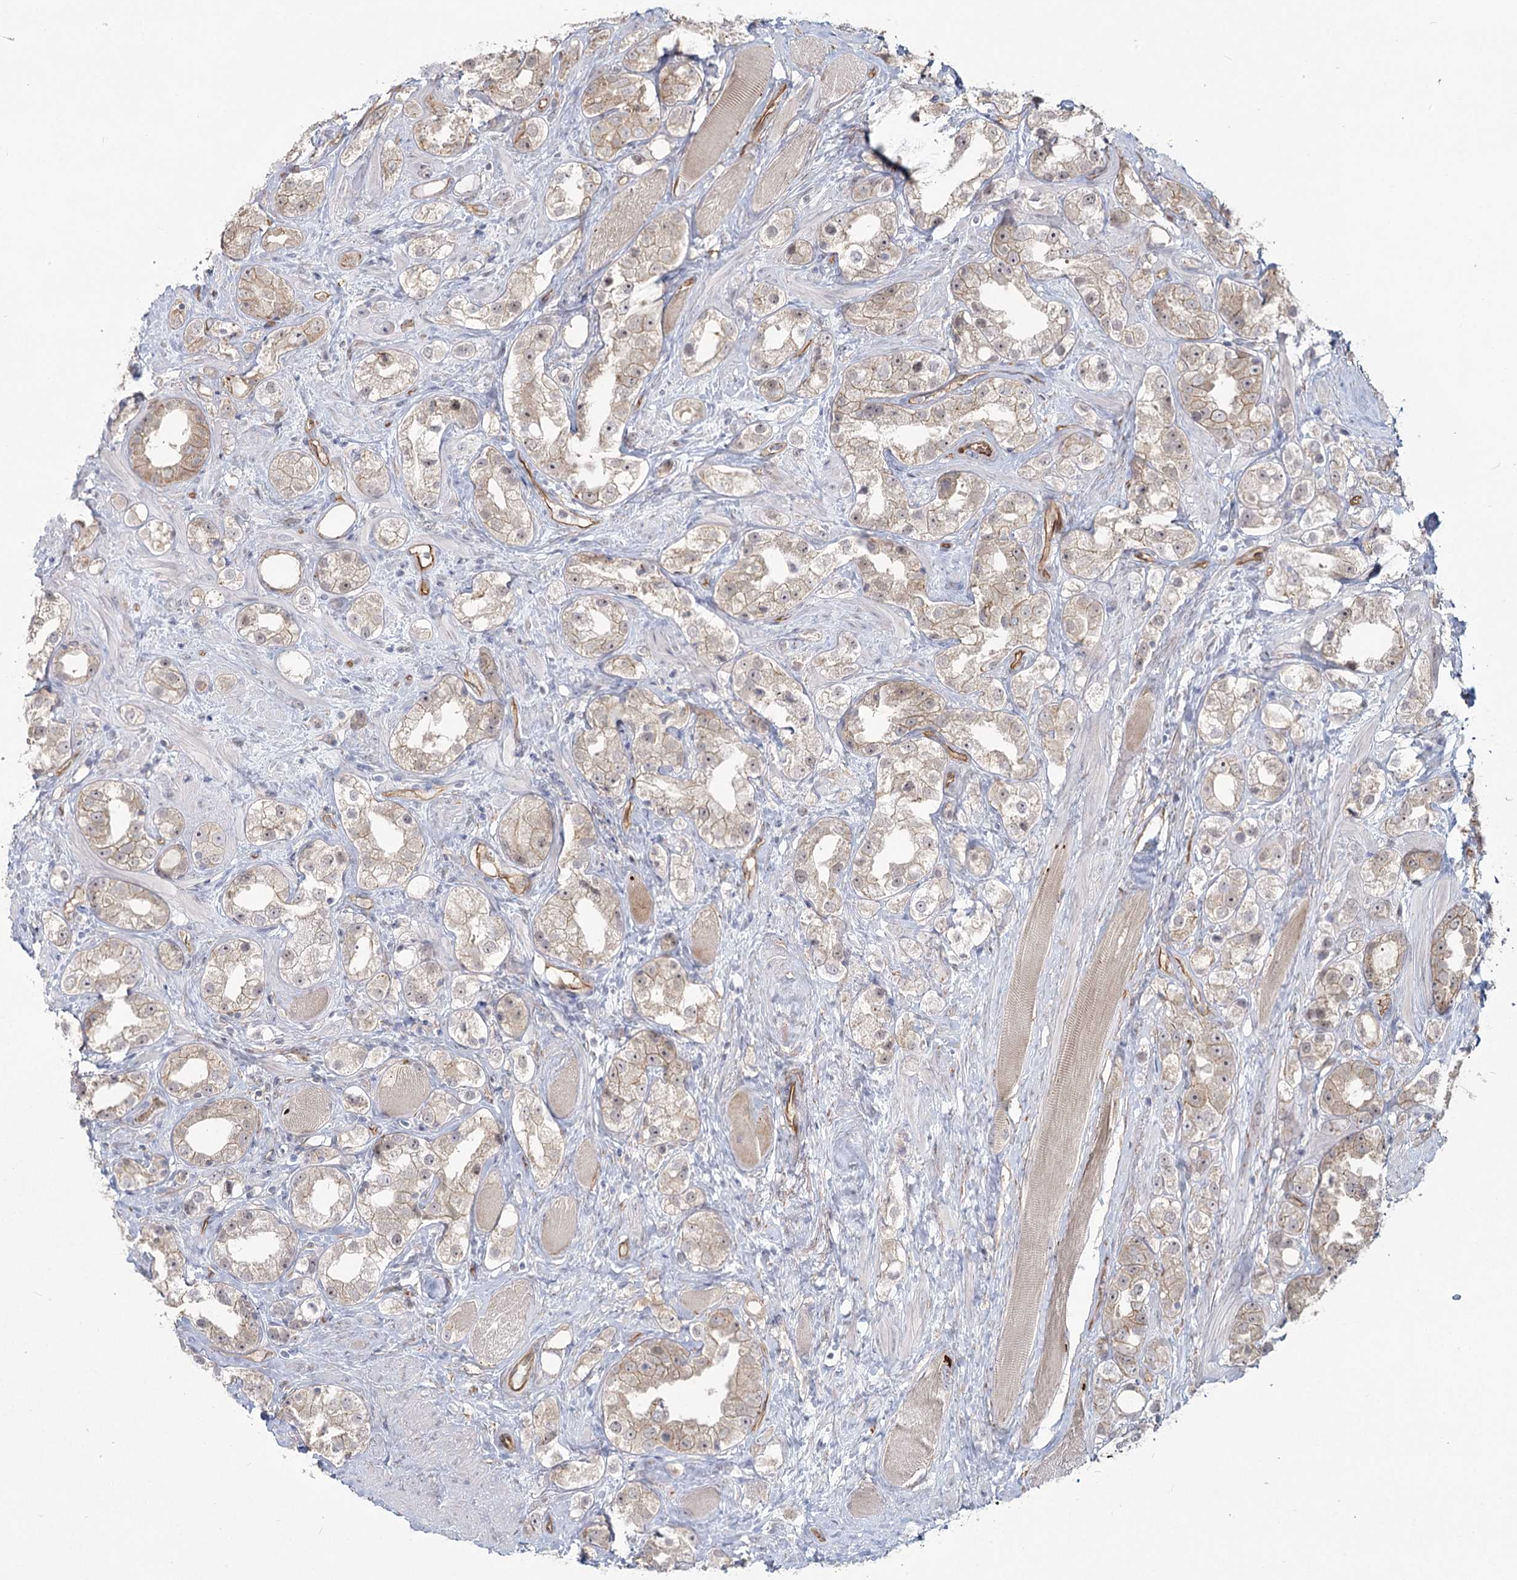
{"staining": {"intensity": "weak", "quantity": ">75%", "location": "cytoplasmic/membranous"}, "tissue": "prostate cancer", "cell_type": "Tumor cells", "image_type": "cancer", "snomed": [{"axis": "morphology", "description": "Adenocarcinoma, NOS"}, {"axis": "topography", "description": "Prostate"}], "caption": "Prostate adenocarcinoma stained with a brown dye shows weak cytoplasmic/membranous positive expression in approximately >75% of tumor cells.", "gene": "RPP14", "patient": {"sex": "male", "age": 79}}